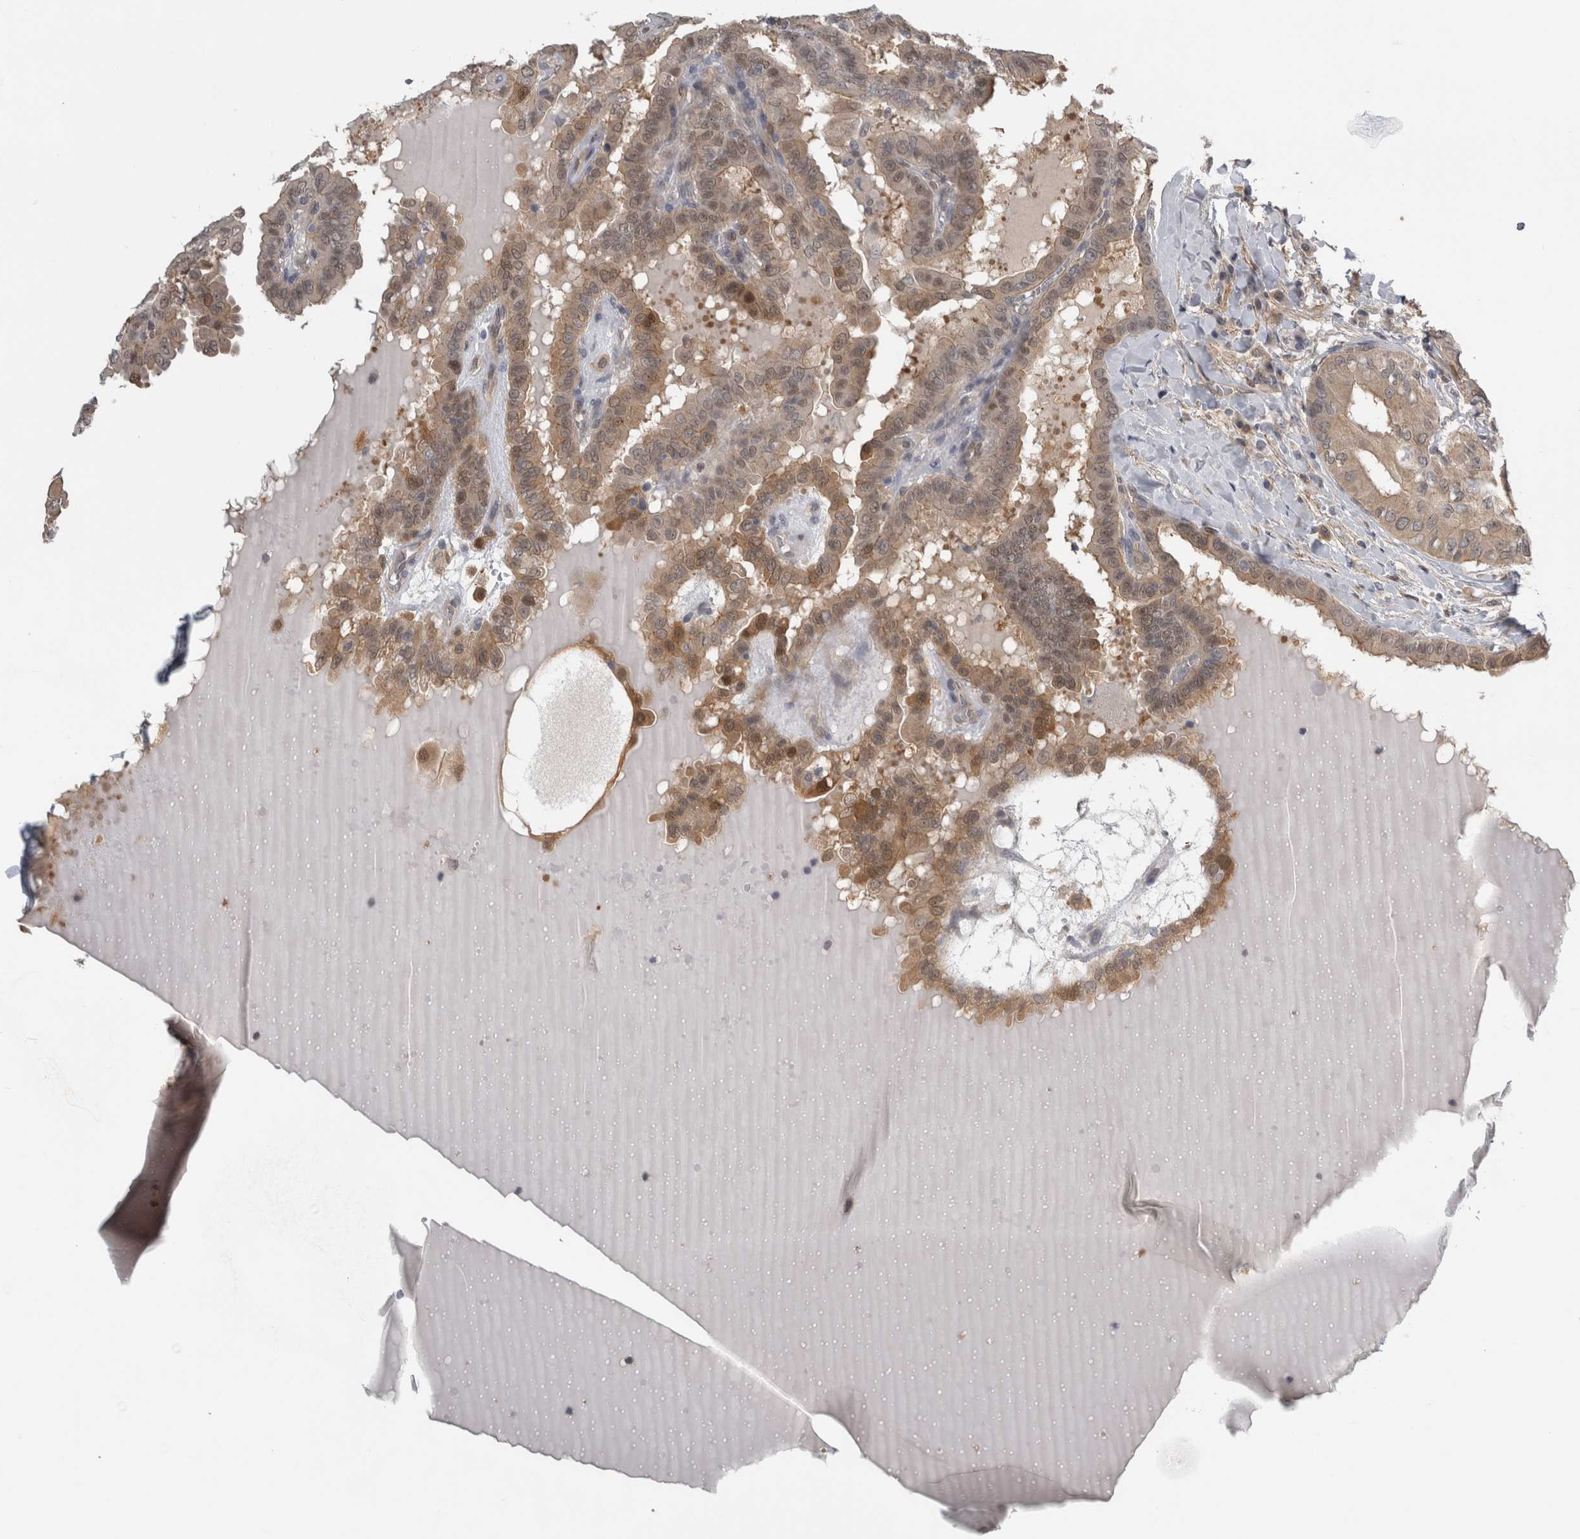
{"staining": {"intensity": "weak", "quantity": ">75%", "location": "cytoplasmic/membranous,nuclear"}, "tissue": "thyroid cancer", "cell_type": "Tumor cells", "image_type": "cancer", "snomed": [{"axis": "morphology", "description": "Papillary adenocarcinoma, NOS"}, {"axis": "topography", "description": "Thyroid gland"}], "caption": "Thyroid cancer (papillary adenocarcinoma) stained for a protein (brown) displays weak cytoplasmic/membranous and nuclear positive positivity in about >75% of tumor cells.", "gene": "NAPRT", "patient": {"sex": "male", "age": 33}}